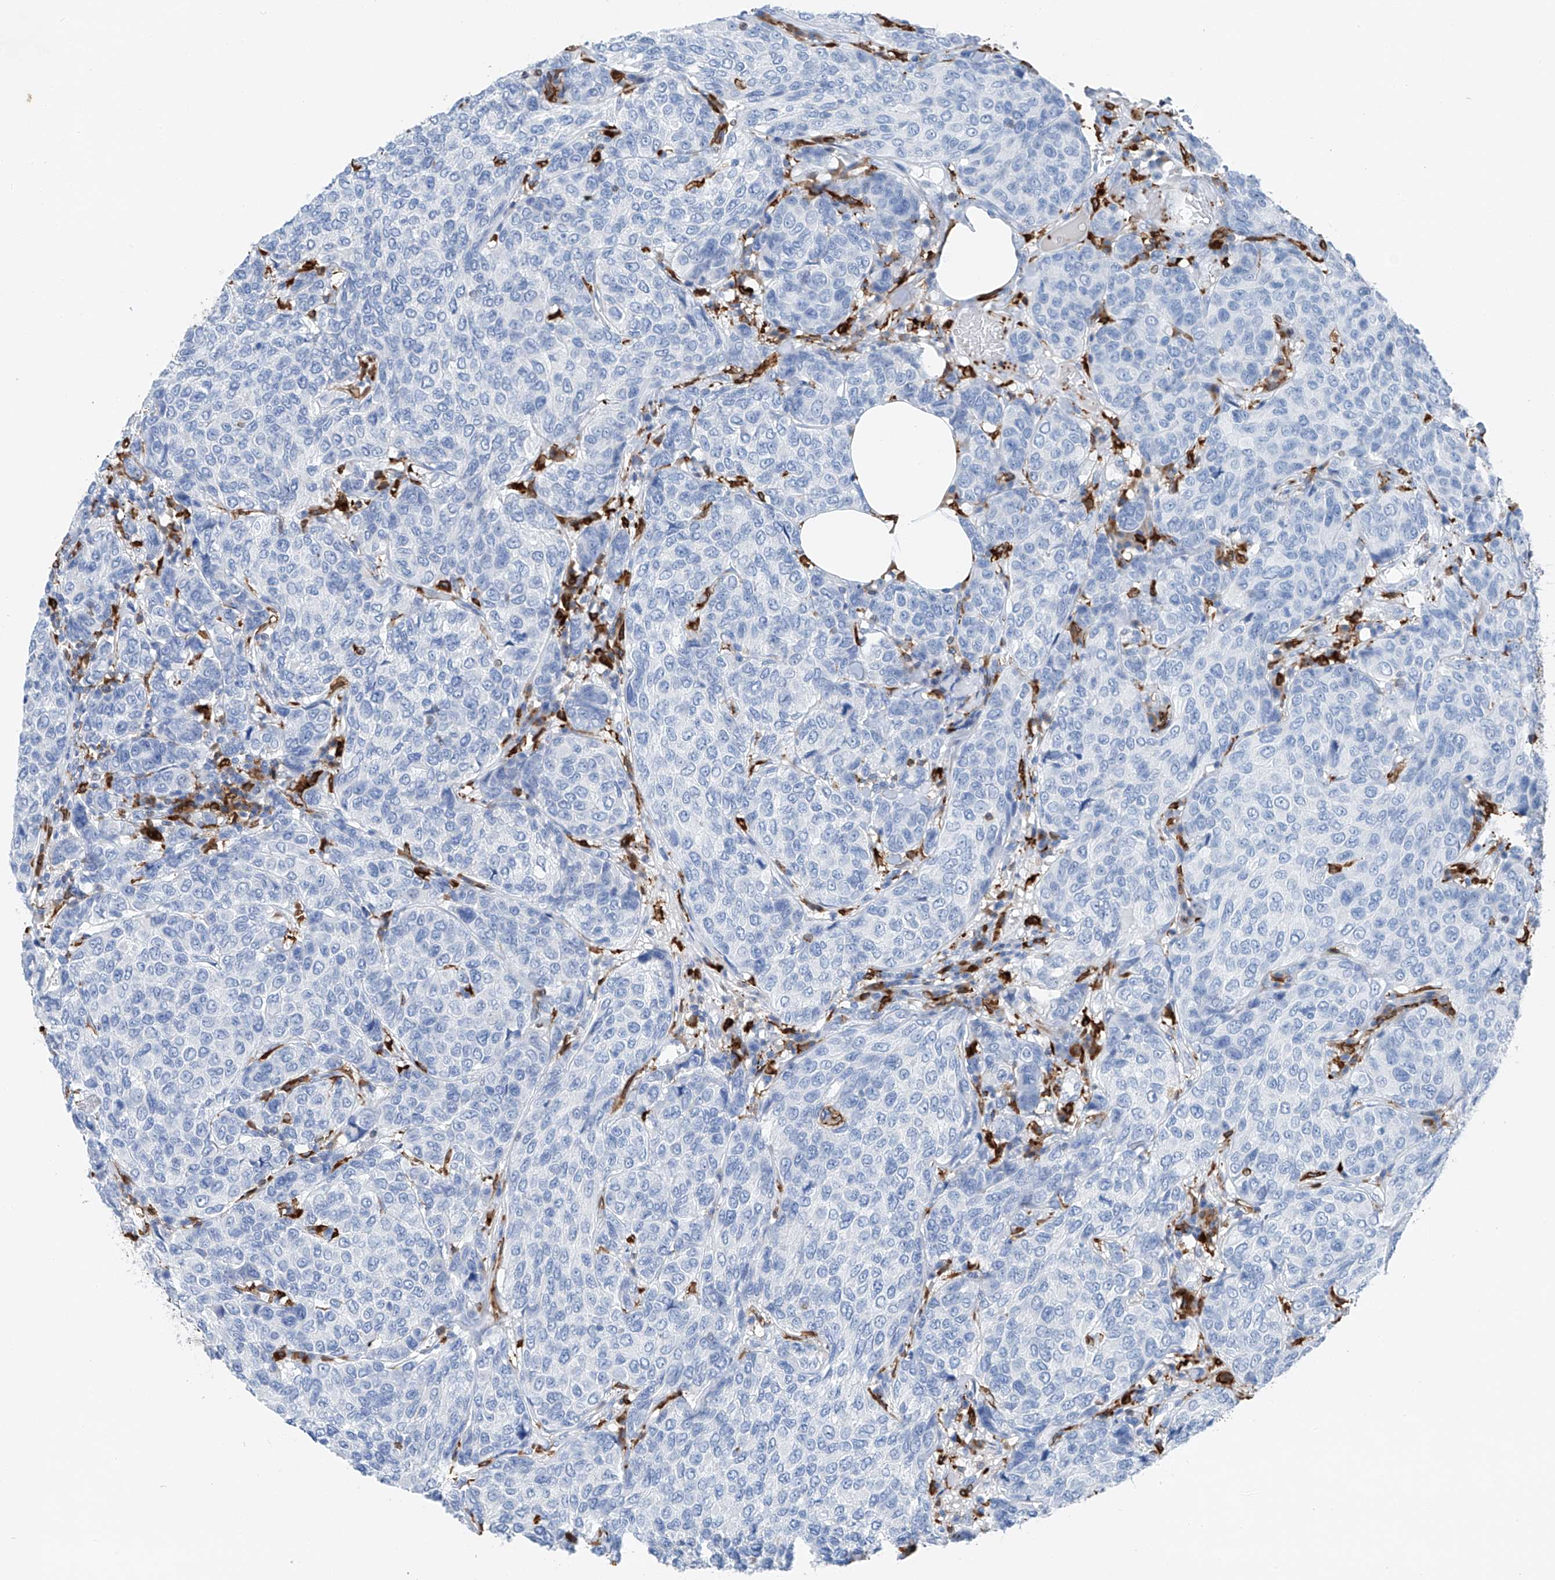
{"staining": {"intensity": "negative", "quantity": "none", "location": "none"}, "tissue": "breast cancer", "cell_type": "Tumor cells", "image_type": "cancer", "snomed": [{"axis": "morphology", "description": "Duct carcinoma"}, {"axis": "topography", "description": "Breast"}], "caption": "Tumor cells show no significant positivity in breast intraductal carcinoma.", "gene": "TBXAS1", "patient": {"sex": "female", "age": 55}}